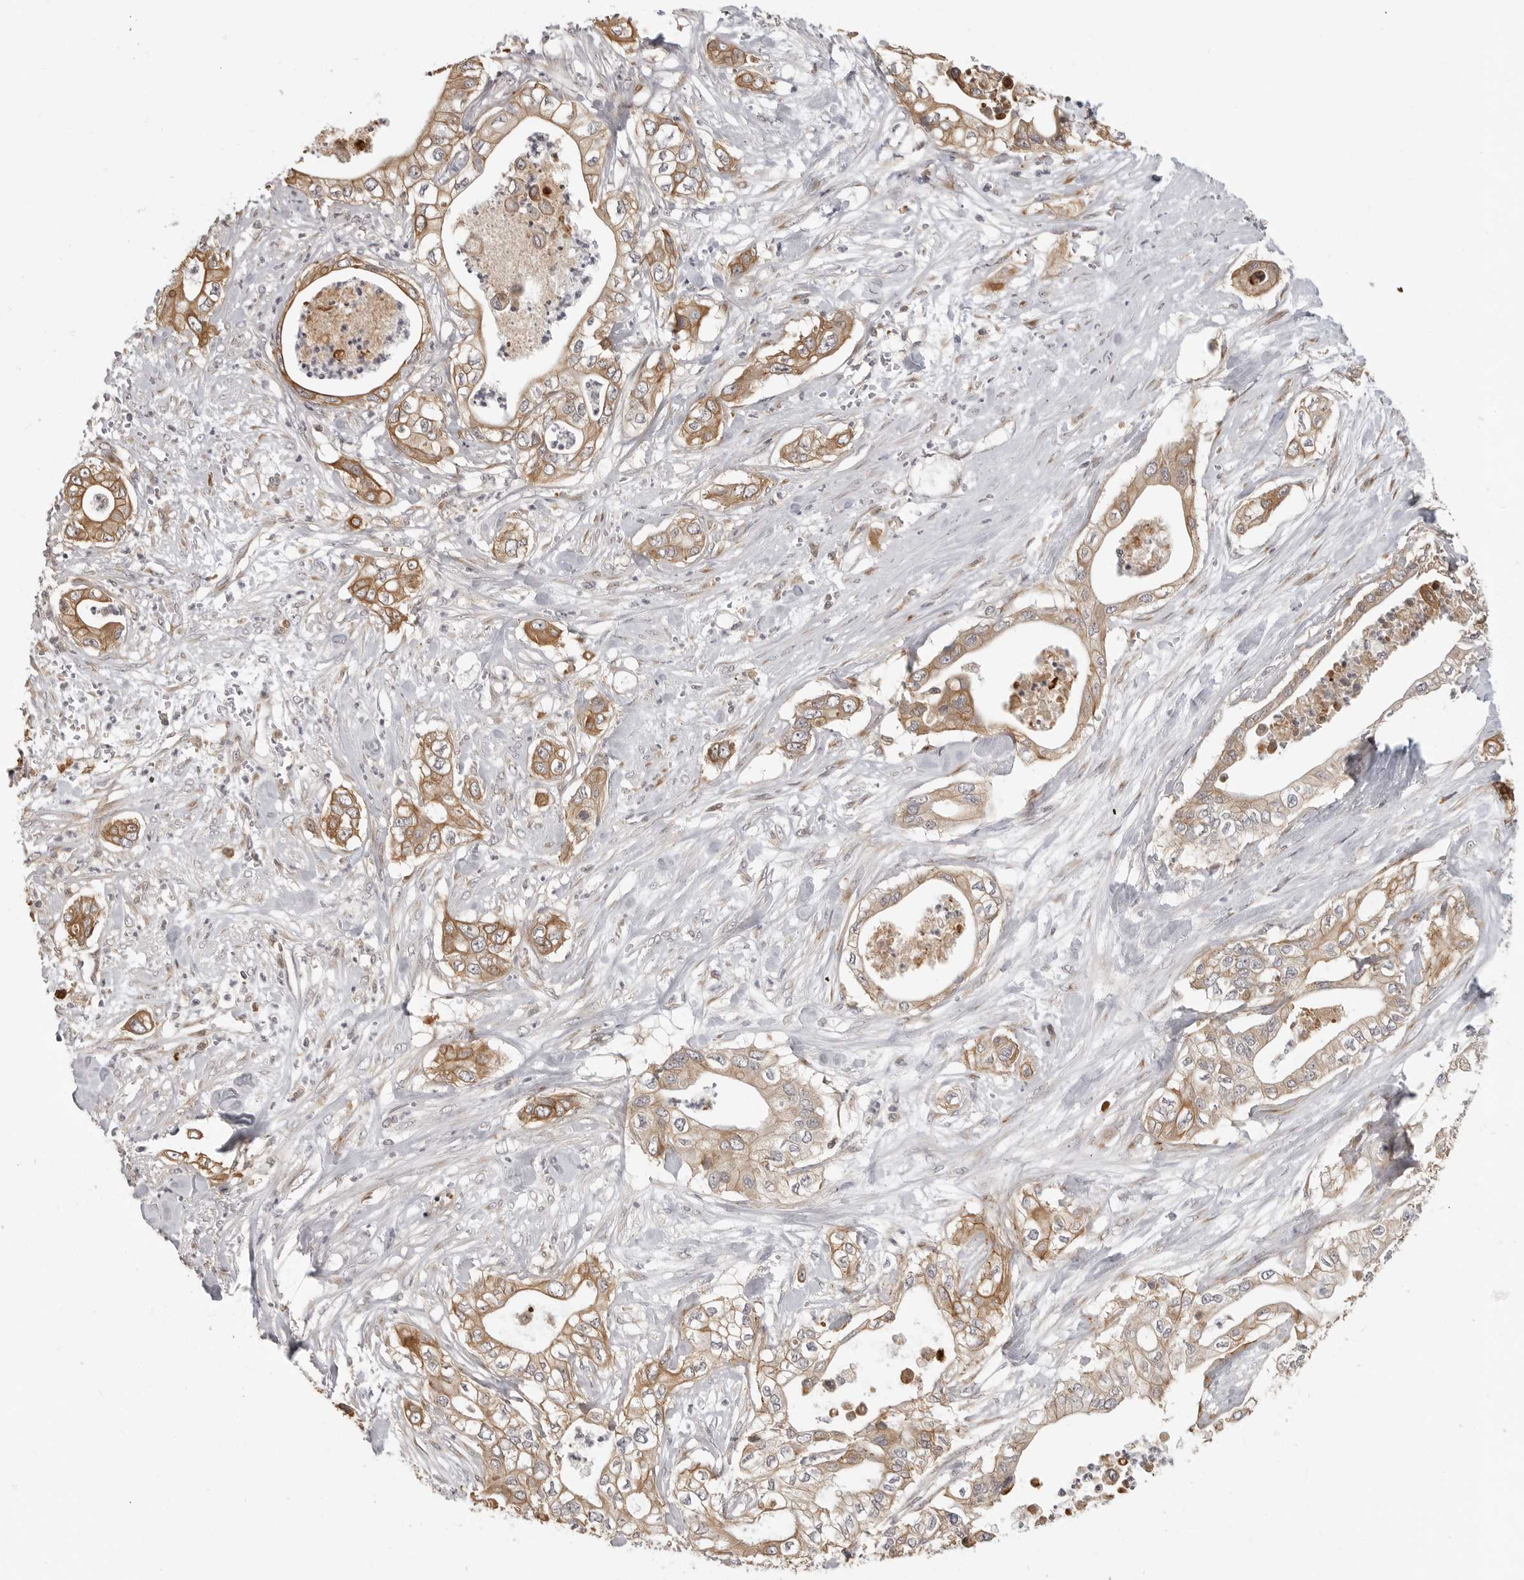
{"staining": {"intensity": "moderate", "quantity": ">75%", "location": "cytoplasmic/membranous"}, "tissue": "pancreatic cancer", "cell_type": "Tumor cells", "image_type": "cancer", "snomed": [{"axis": "morphology", "description": "Adenocarcinoma, NOS"}, {"axis": "topography", "description": "Pancreas"}], "caption": "A high-resolution image shows immunohistochemistry (IHC) staining of pancreatic cancer (adenocarcinoma), which demonstrates moderate cytoplasmic/membranous positivity in approximately >75% of tumor cells.", "gene": "IDO1", "patient": {"sex": "female", "age": 78}}